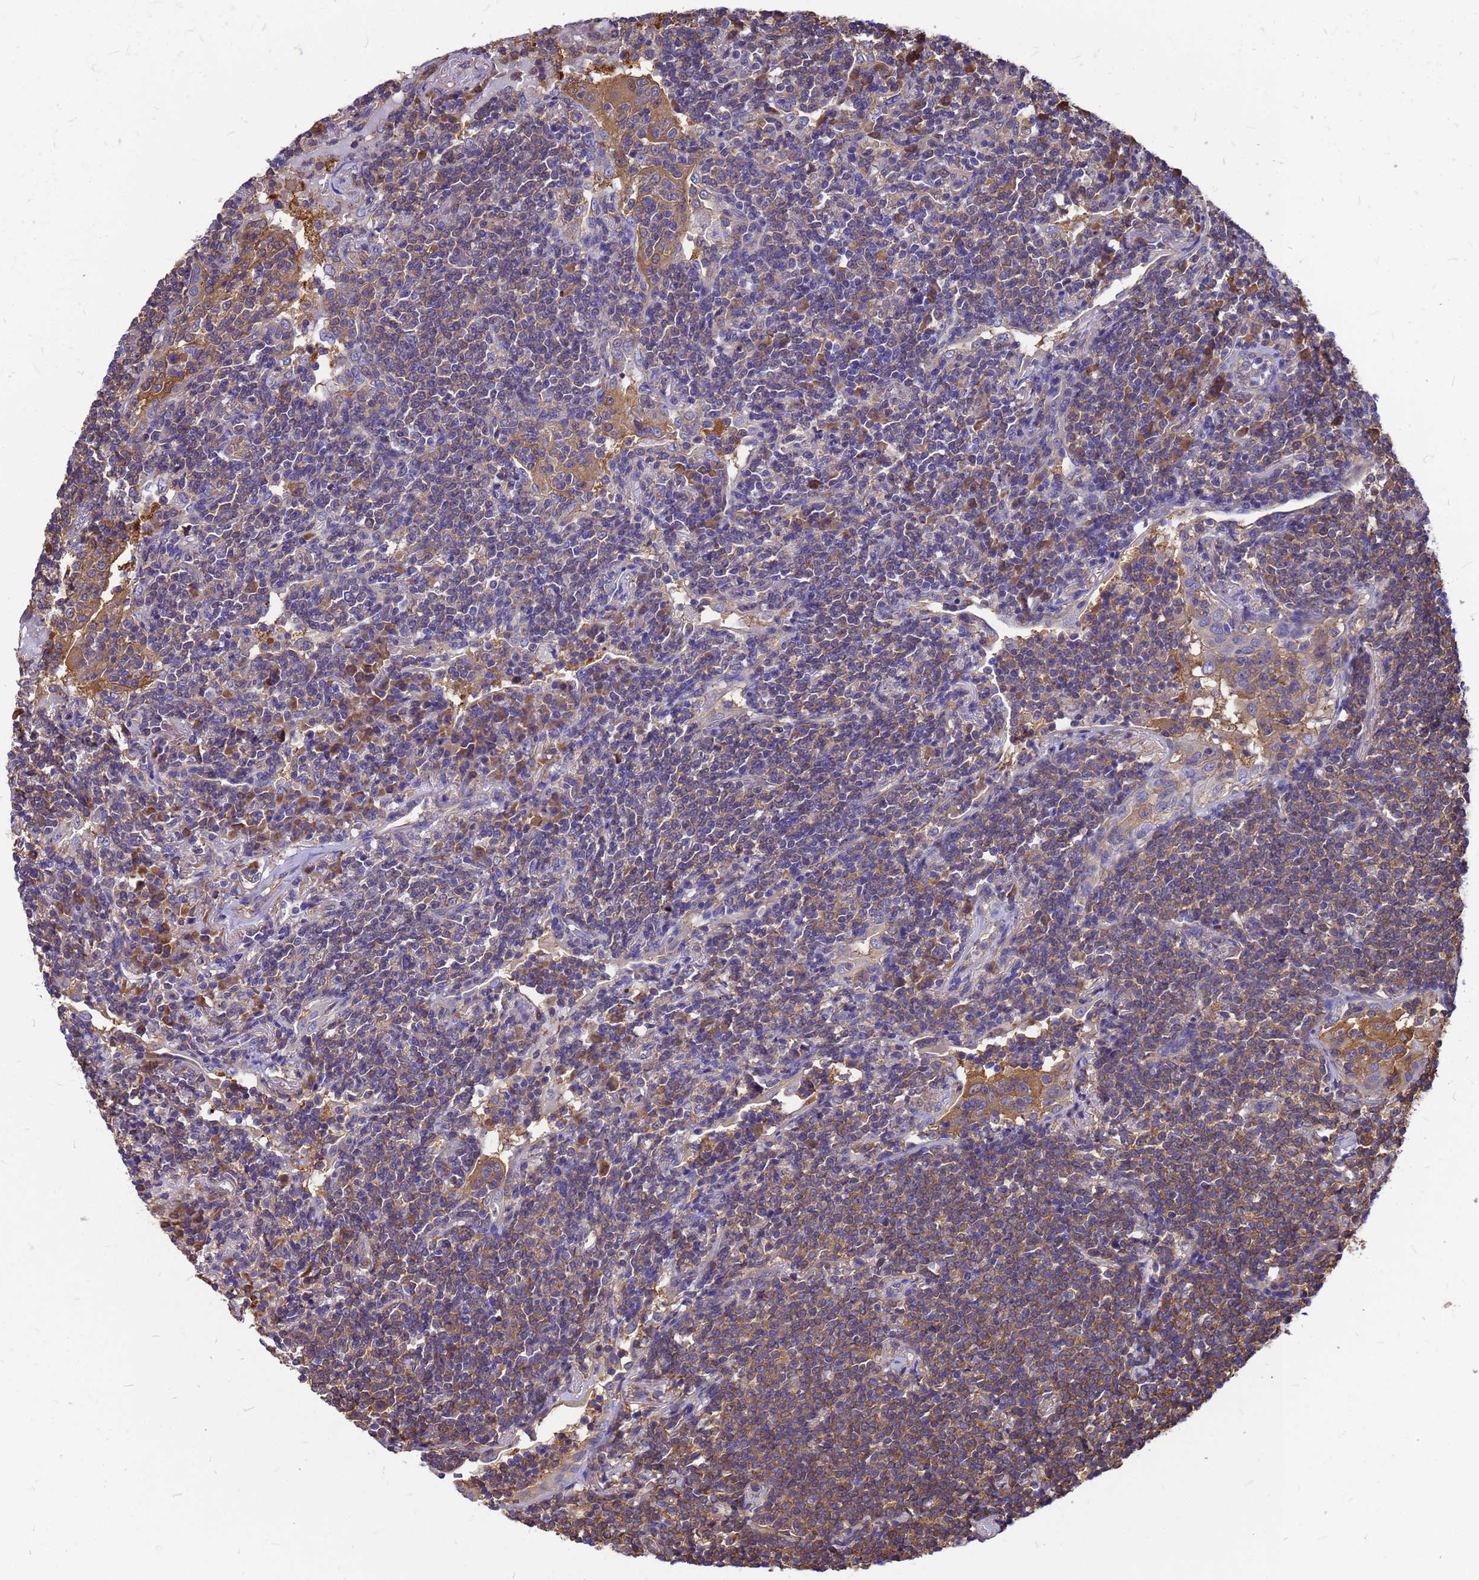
{"staining": {"intensity": "weak", "quantity": "25%-75%", "location": "cytoplasmic/membranous"}, "tissue": "lymphoma", "cell_type": "Tumor cells", "image_type": "cancer", "snomed": [{"axis": "morphology", "description": "Malignant lymphoma, non-Hodgkin's type, Low grade"}, {"axis": "topography", "description": "Lung"}], "caption": "Lymphoma stained with a brown dye exhibits weak cytoplasmic/membranous positive expression in approximately 25%-75% of tumor cells.", "gene": "GID4", "patient": {"sex": "female", "age": 71}}